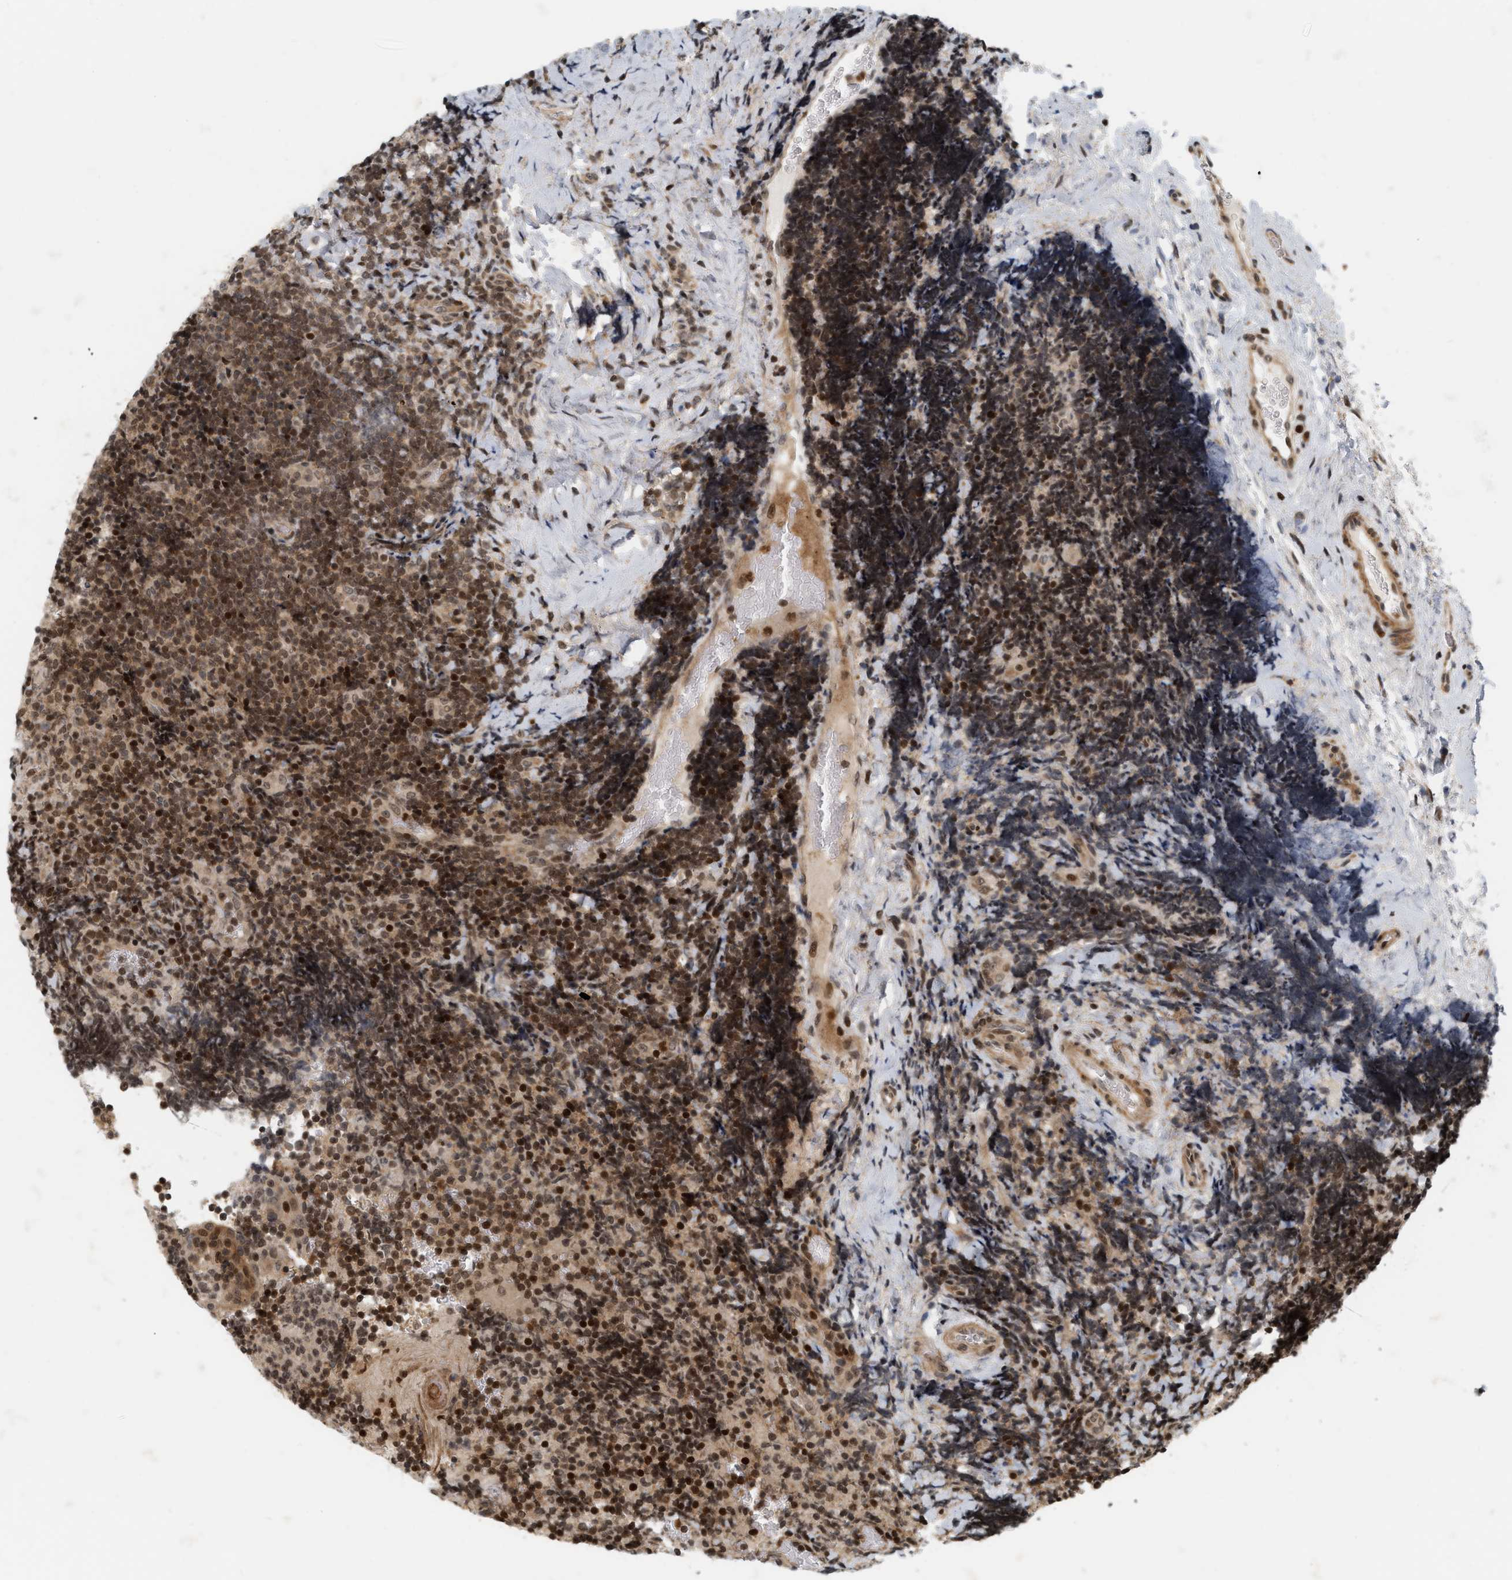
{"staining": {"intensity": "moderate", "quantity": ">75%", "location": "nuclear"}, "tissue": "lymphoma", "cell_type": "Tumor cells", "image_type": "cancer", "snomed": [{"axis": "morphology", "description": "Malignant lymphoma, non-Hodgkin's type, High grade"}, {"axis": "topography", "description": "Tonsil"}], "caption": "This is an image of immunohistochemistry staining of lymphoma, which shows moderate expression in the nuclear of tumor cells.", "gene": "NFE2L2", "patient": {"sex": "female", "age": 36}}